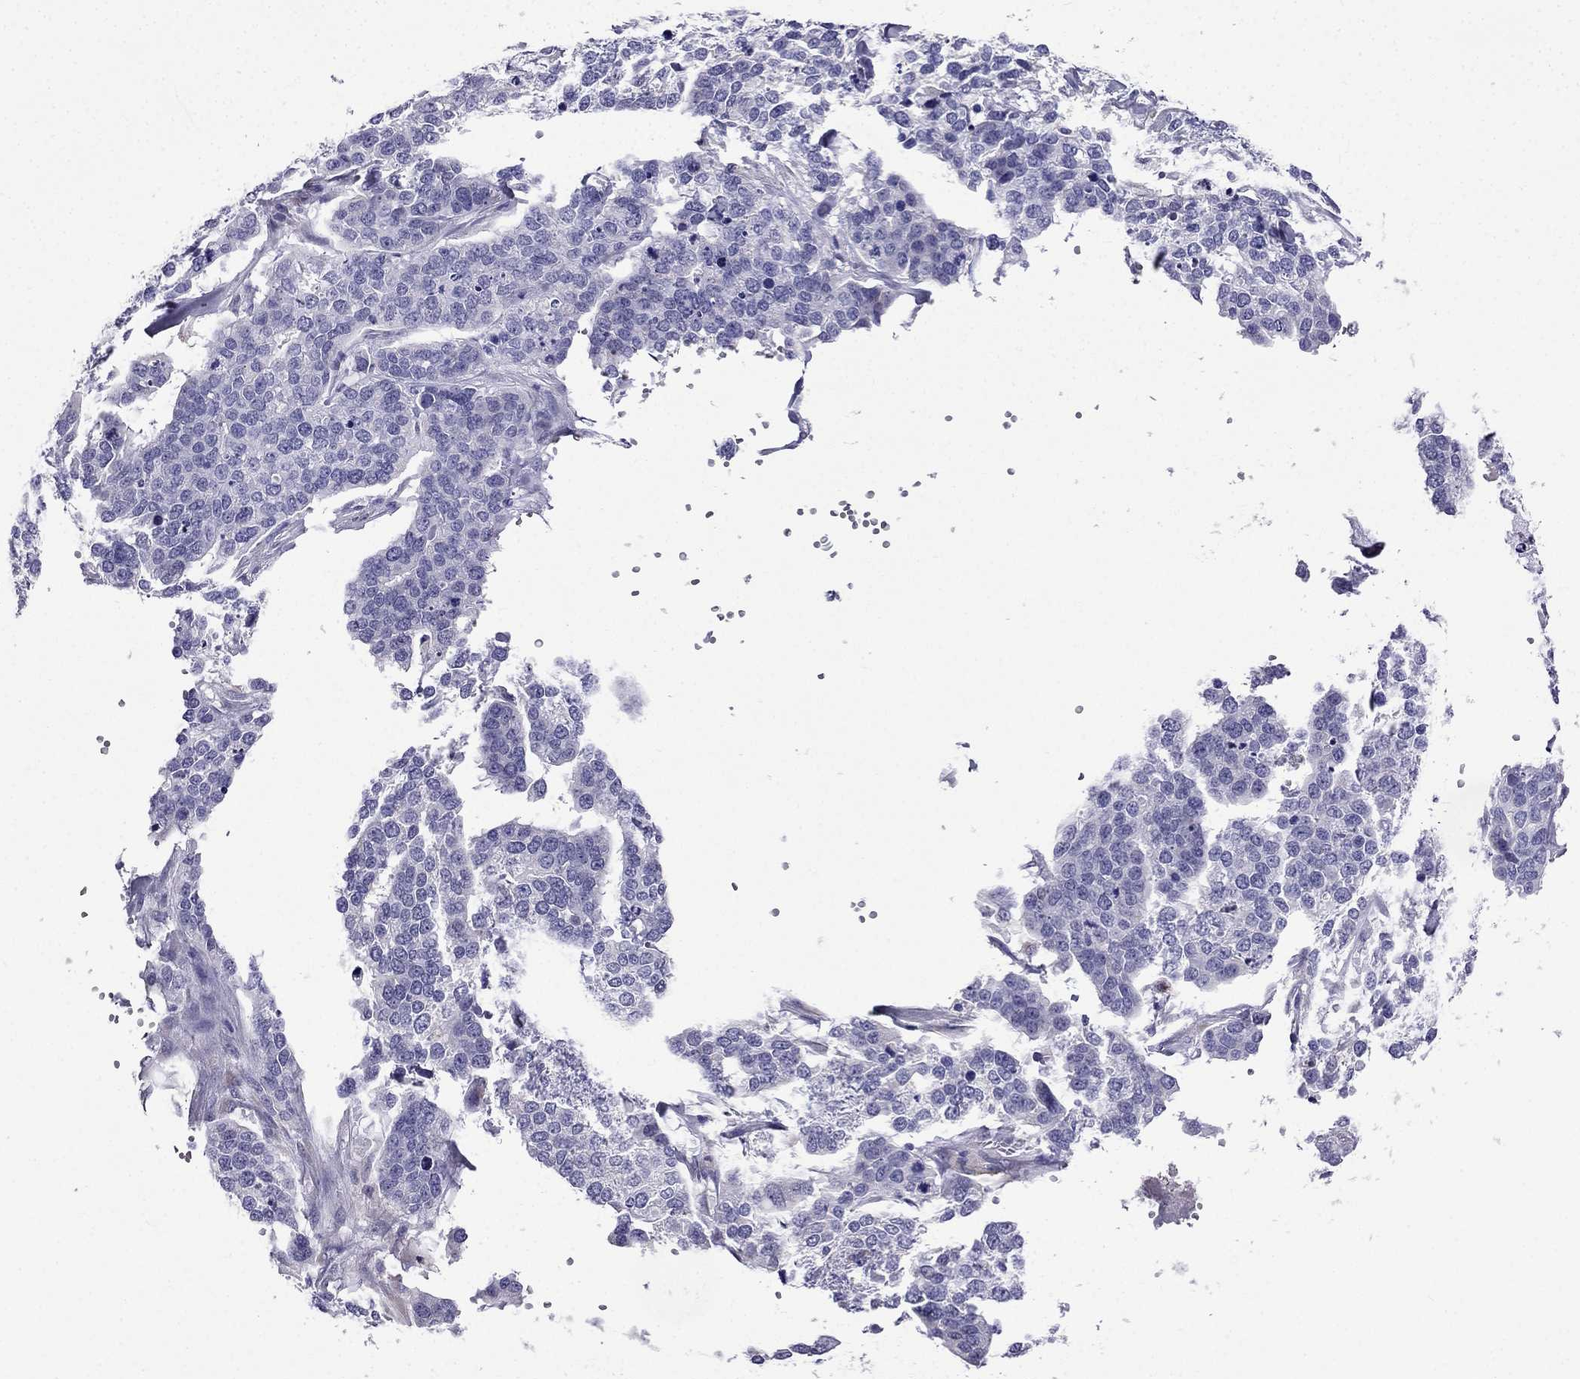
{"staining": {"intensity": "negative", "quantity": "none", "location": "none"}, "tissue": "ovarian cancer", "cell_type": "Tumor cells", "image_type": "cancer", "snomed": [{"axis": "morphology", "description": "Carcinoma, endometroid"}, {"axis": "topography", "description": "Ovary"}], "caption": "High power microscopy histopathology image of an immunohistochemistry photomicrograph of endometroid carcinoma (ovarian), revealing no significant expression in tumor cells.", "gene": "TSSK4", "patient": {"sex": "female", "age": 65}}